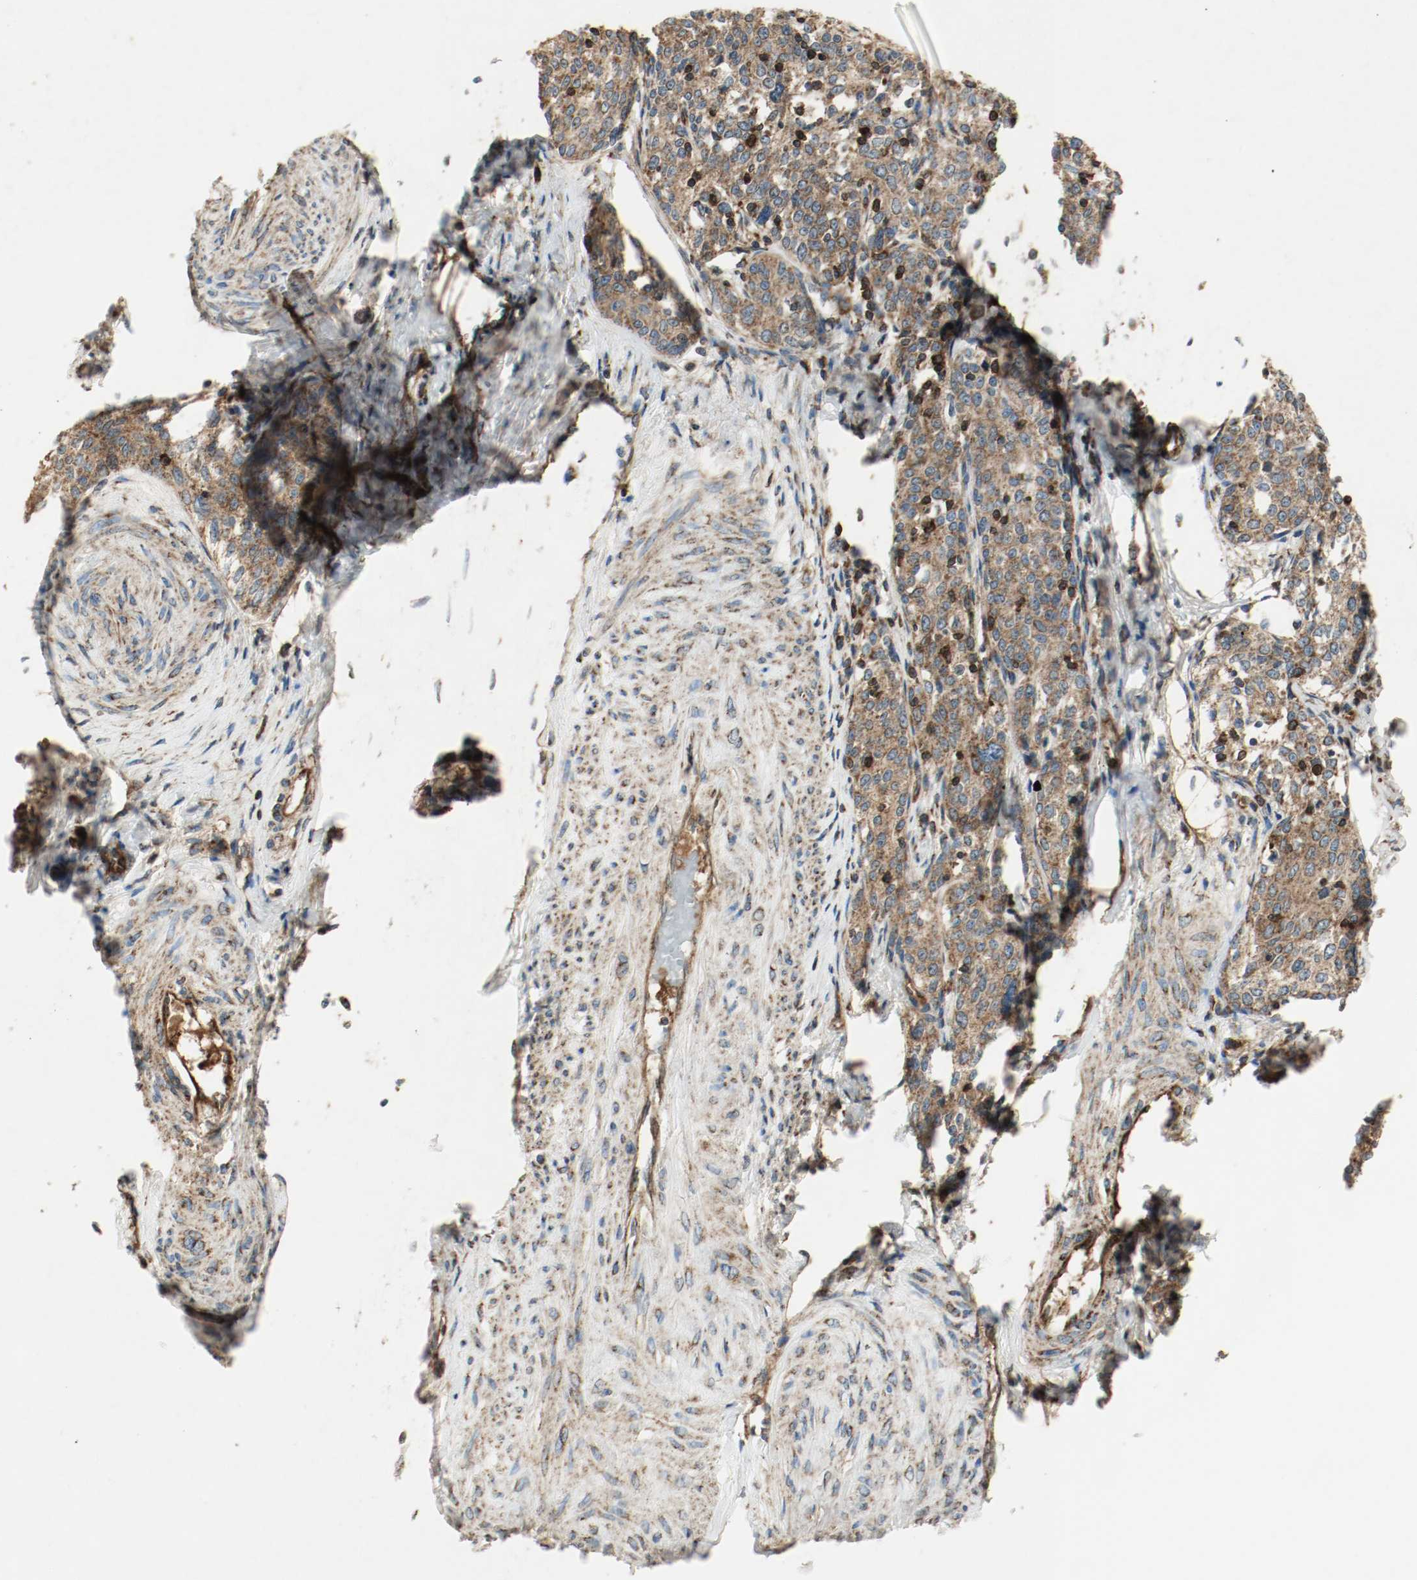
{"staining": {"intensity": "strong", "quantity": ">75%", "location": "cytoplasmic/membranous"}, "tissue": "cervical cancer", "cell_type": "Tumor cells", "image_type": "cancer", "snomed": [{"axis": "morphology", "description": "Squamous cell carcinoma, NOS"}, {"axis": "morphology", "description": "Adenocarcinoma, NOS"}, {"axis": "topography", "description": "Cervix"}], "caption": "Immunohistochemical staining of human cervical cancer (squamous cell carcinoma) displays high levels of strong cytoplasmic/membranous protein staining in approximately >75% of tumor cells. (DAB IHC, brown staining for protein, blue staining for nuclei).", "gene": "PLCG1", "patient": {"sex": "female", "age": 52}}